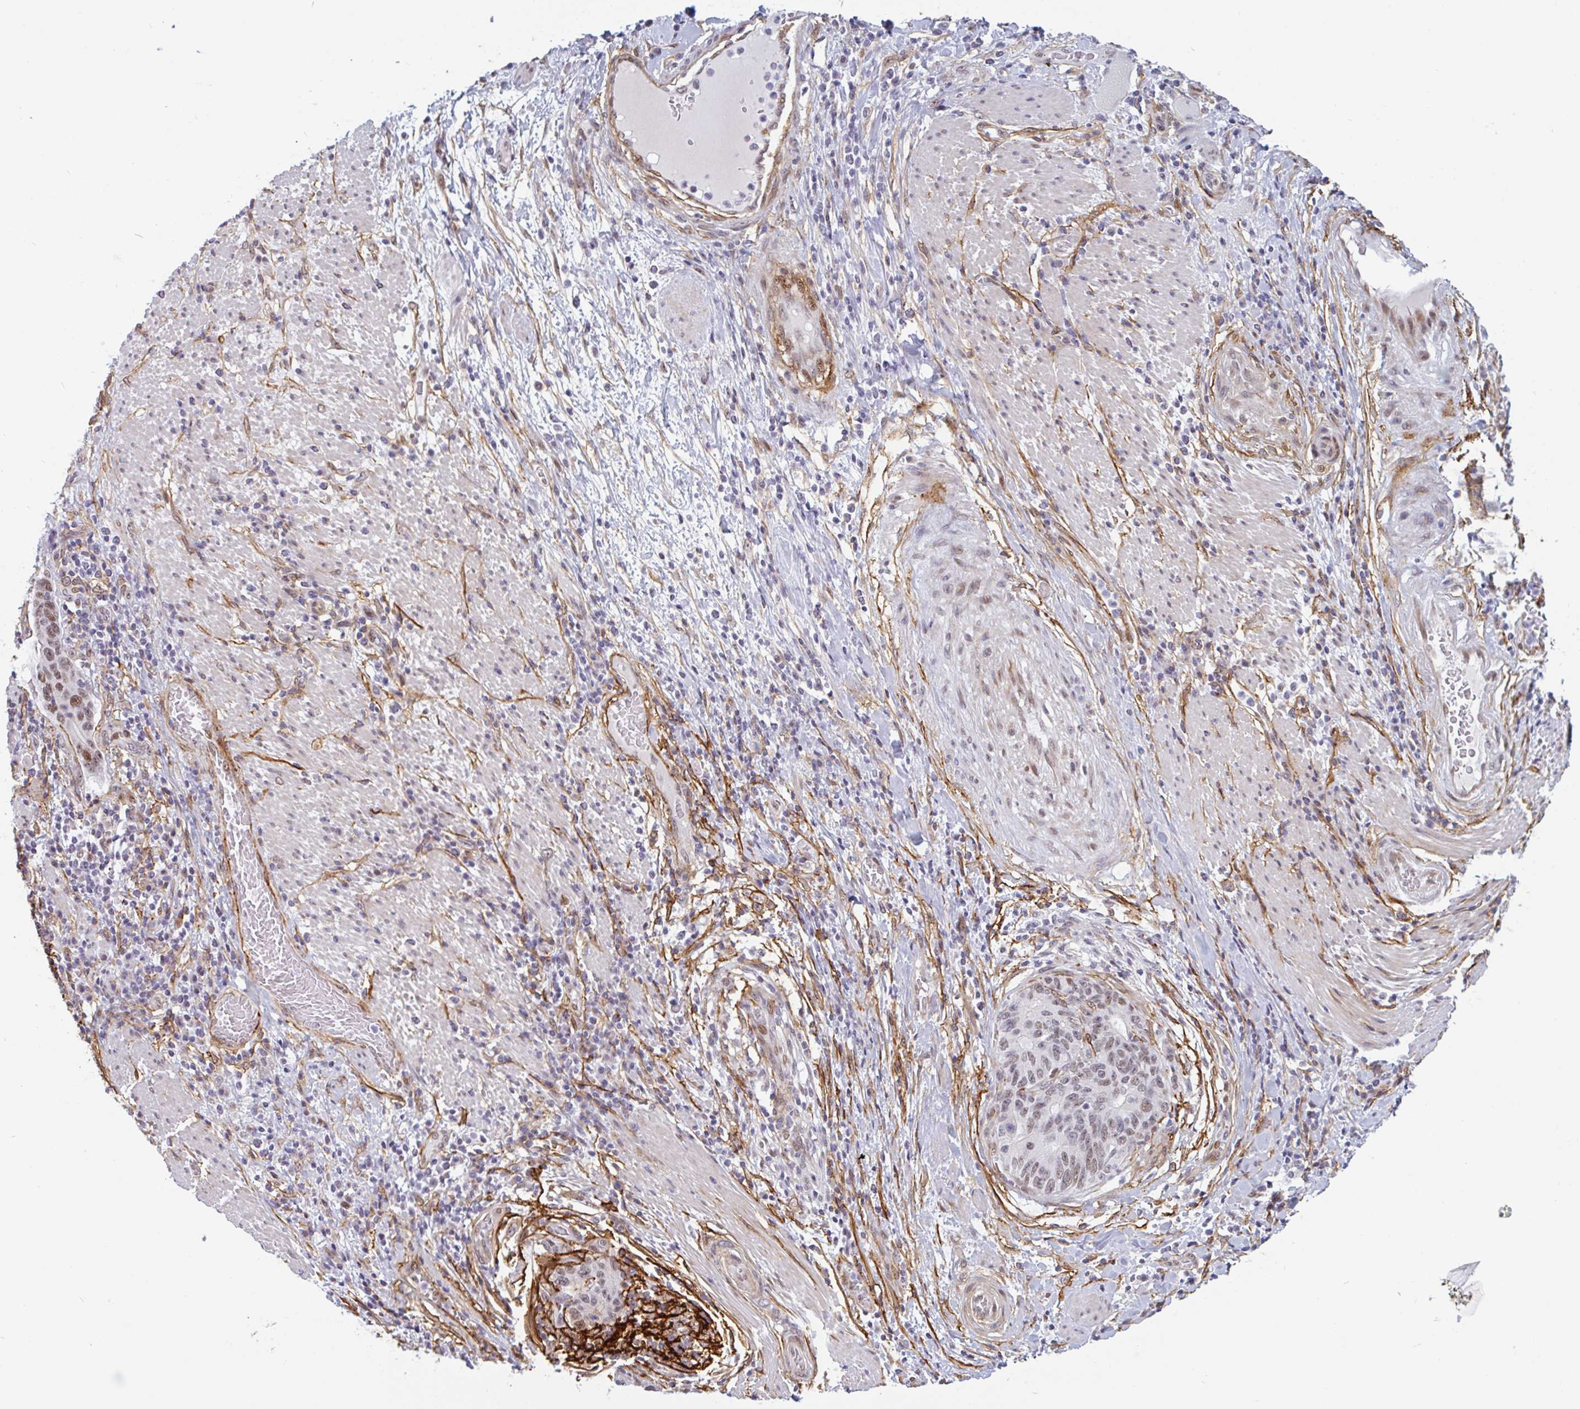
{"staining": {"intensity": "weak", "quantity": "25%-75%", "location": "nuclear"}, "tissue": "stomach cancer", "cell_type": "Tumor cells", "image_type": "cancer", "snomed": [{"axis": "morphology", "description": "Normal tissue, NOS"}, {"axis": "morphology", "description": "Adenocarcinoma, NOS"}, {"axis": "topography", "description": "Stomach"}], "caption": "This is a histology image of immunohistochemistry staining of stomach cancer (adenocarcinoma), which shows weak expression in the nuclear of tumor cells.", "gene": "TMEM119", "patient": {"sex": "female", "age": 64}}